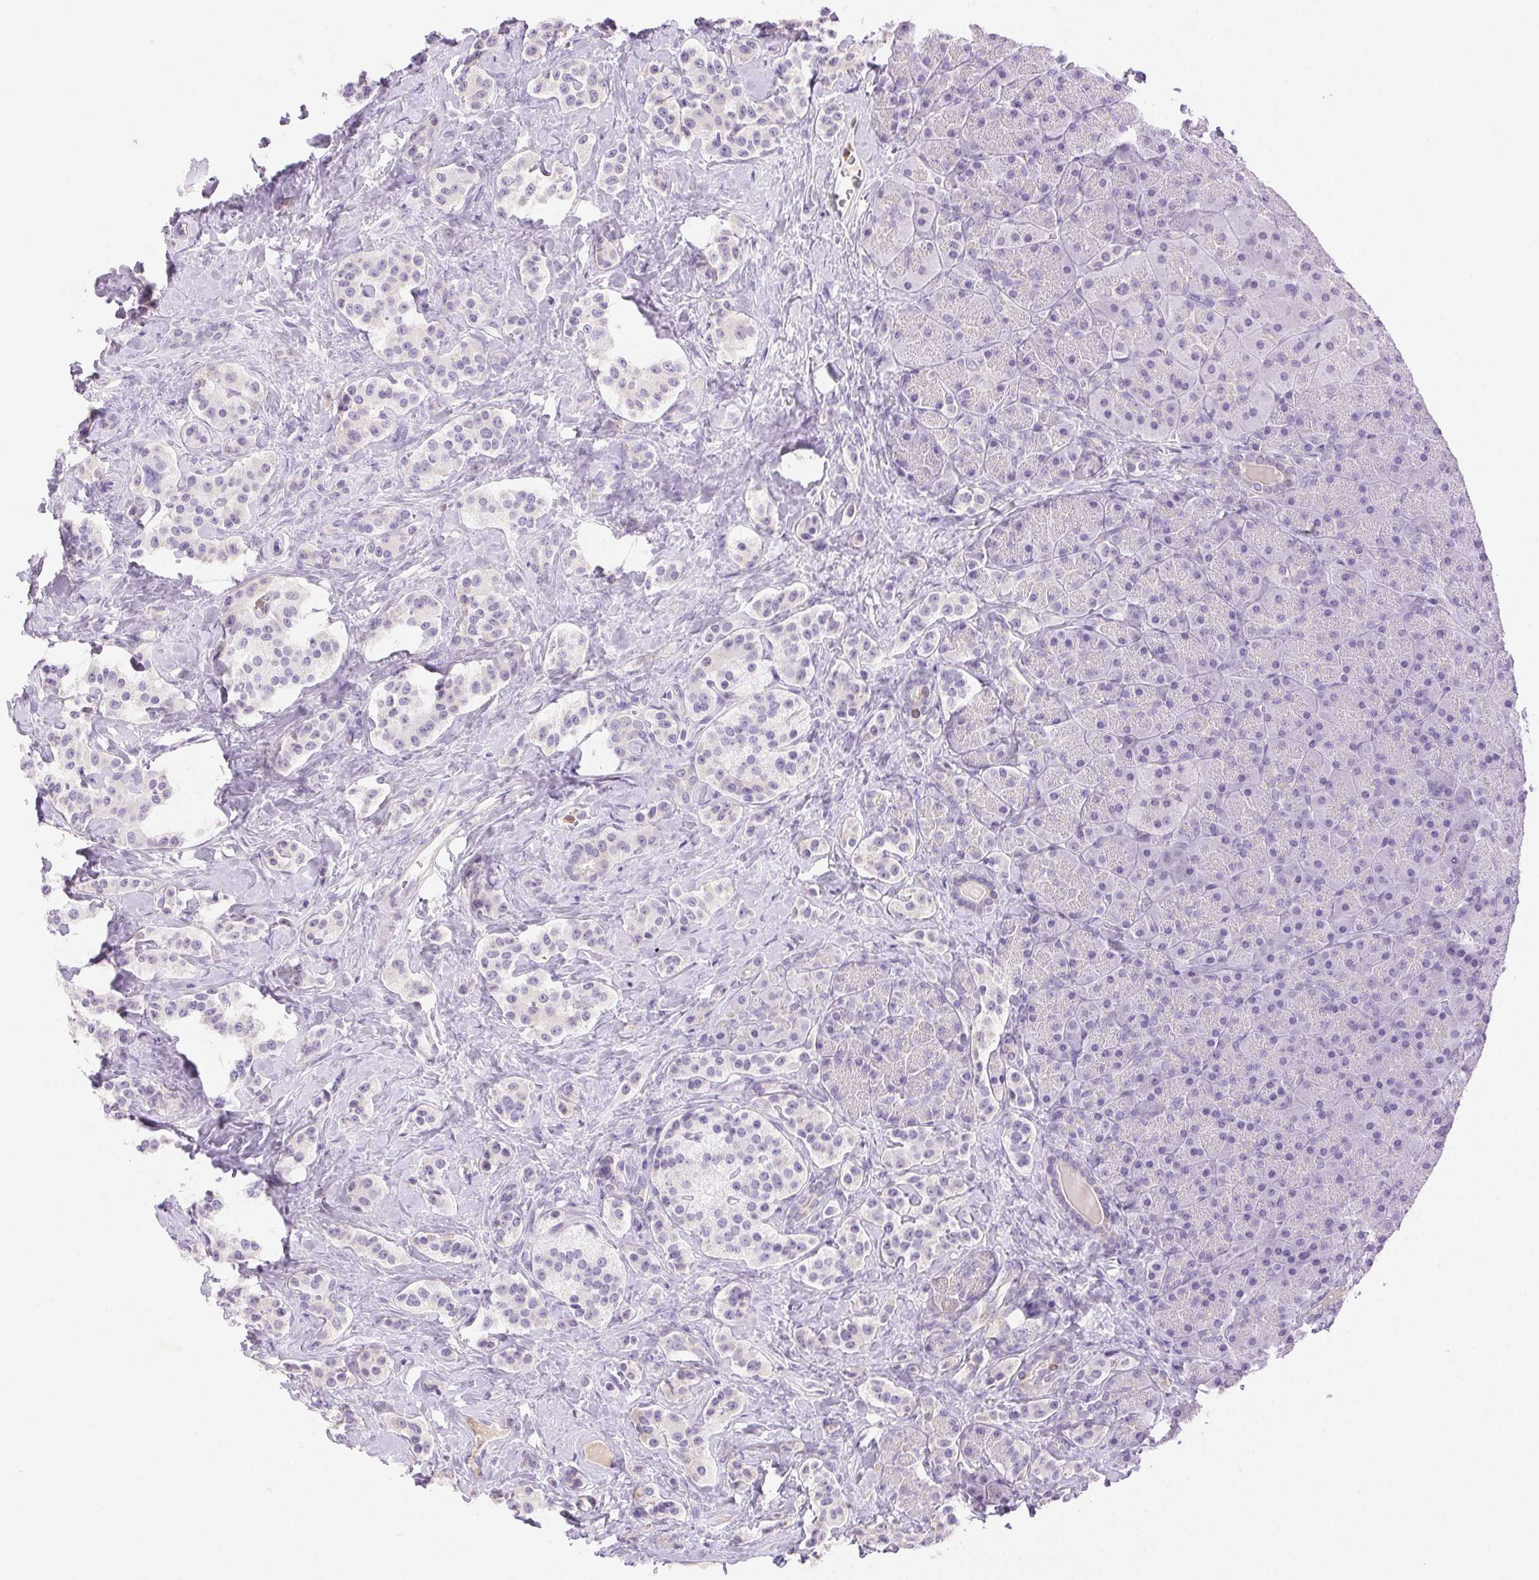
{"staining": {"intensity": "negative", "quantity": "none", "location": "none"}, "tissue": "carcinoid", "cell_type": "Tumor cells", "image_type": "cancer", "snomed": [{"axis": "morphology", "description": "Normal tissue, NOS"}, {"axis": "morphology", "description": "Carcinoid, malignant, NOS"}, {"axis": "topography", "description": "Pancreas"}], "caption": "Tumor cells are negative for protein expression in human carcinoid.", "gene": "EMX2", "patient": {"sex": "male", "age": 36}}